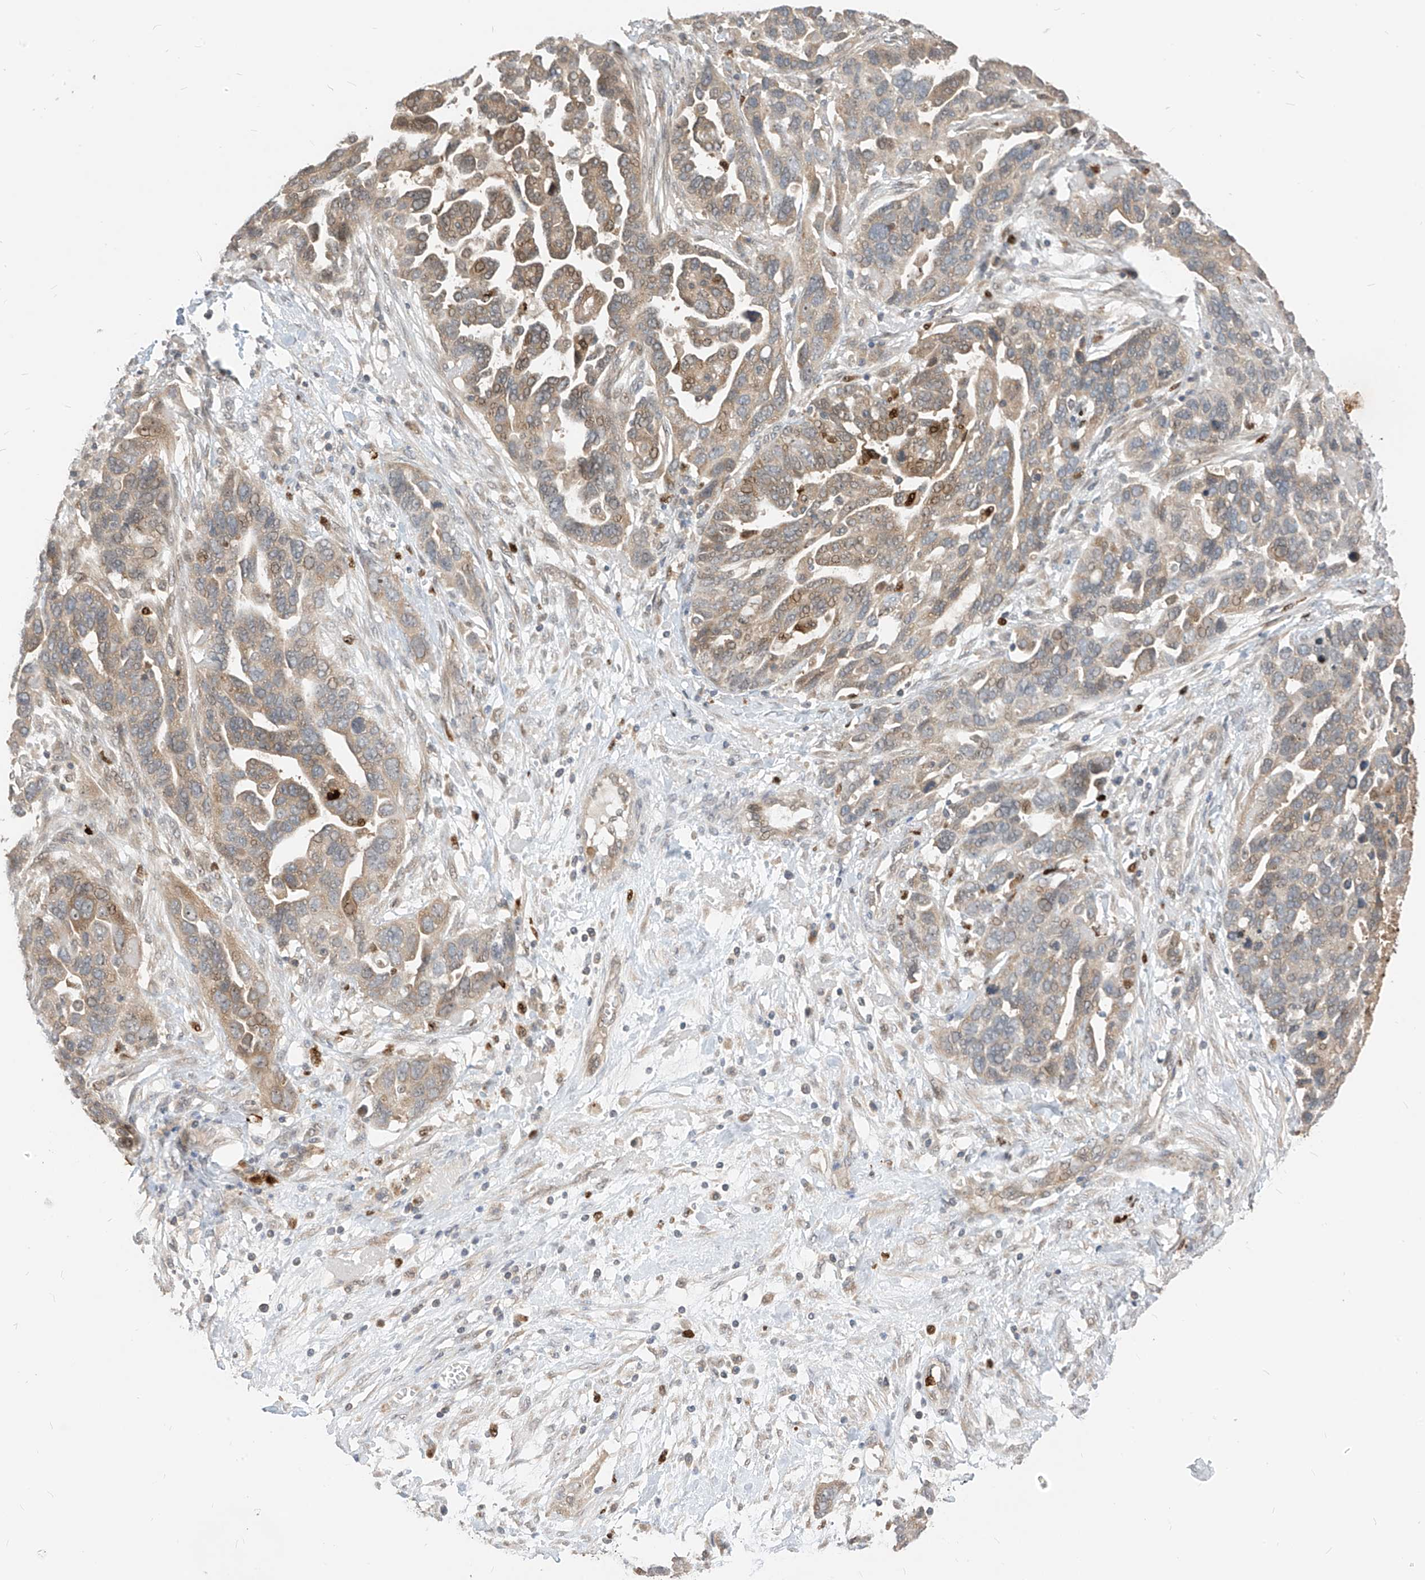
{"staining": {"intensity": "moderate", "quantity": "25%-75%", "location": "cytoplasmic/membranous"}, "tissue": "ovarian cancer", "cell_type": "Tumor cells", "image_type": "cancer", "snomed": [{"axis": "morphology", "description": "Cystadenocarcinoma, serous, NOS"}, {"axis": "topography", "description": "Ovary"}], "caption": "A high-resolution photomicrograph shows immunohistochemistry (IHC) staining of ovarian serous cystadenocarcinoma, which shows moderate cytoplasmic/membranous expression in about 25%-75% of tumor cells. Nuclei are stained in blue.", "gene": "CNKSR1", "patient": {"sex": "female", "age": 54}}